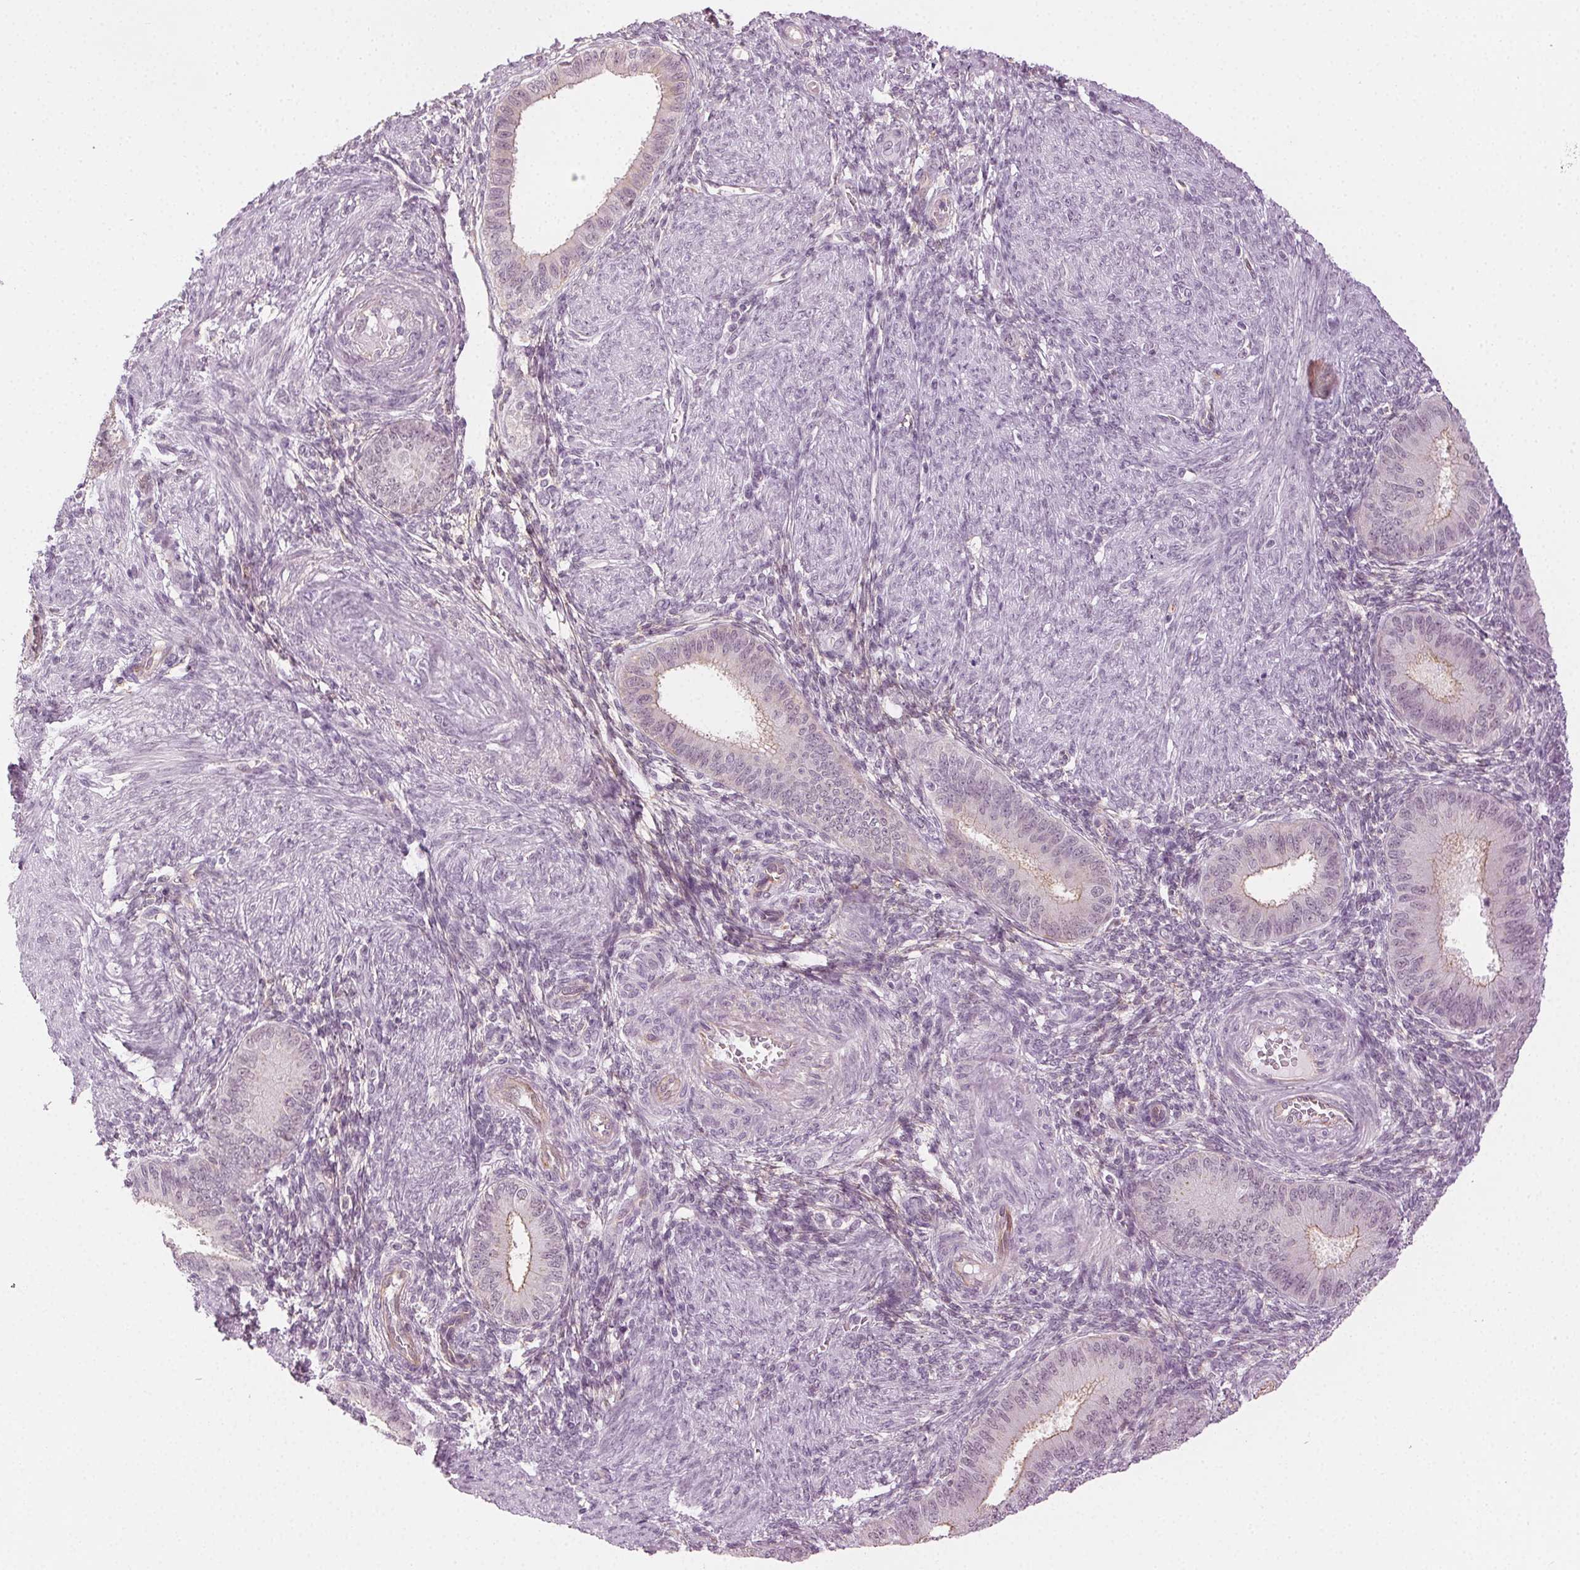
{"staining": {"intensity": "negative", "quantity": "none", "location": "none"}, "tissue": "endometrium", "cell_type": "Cells in endometrial stroma", "image_type": "normal", "snomed": [{"axis": "morphology", "description": "Normal tissue, NOS"}, {"axis": "topography", "description": "Endometrium"}], "caption": "Cells in endometrial stroma are negative for brown protein staining in benign endometrium. (DAB (3,3'-diaminobenzidine) IHC visualized using brightfield microscopy, high magnification).", "gene": "AIF1L", "patient": {"sex": "female", "age": 39}}